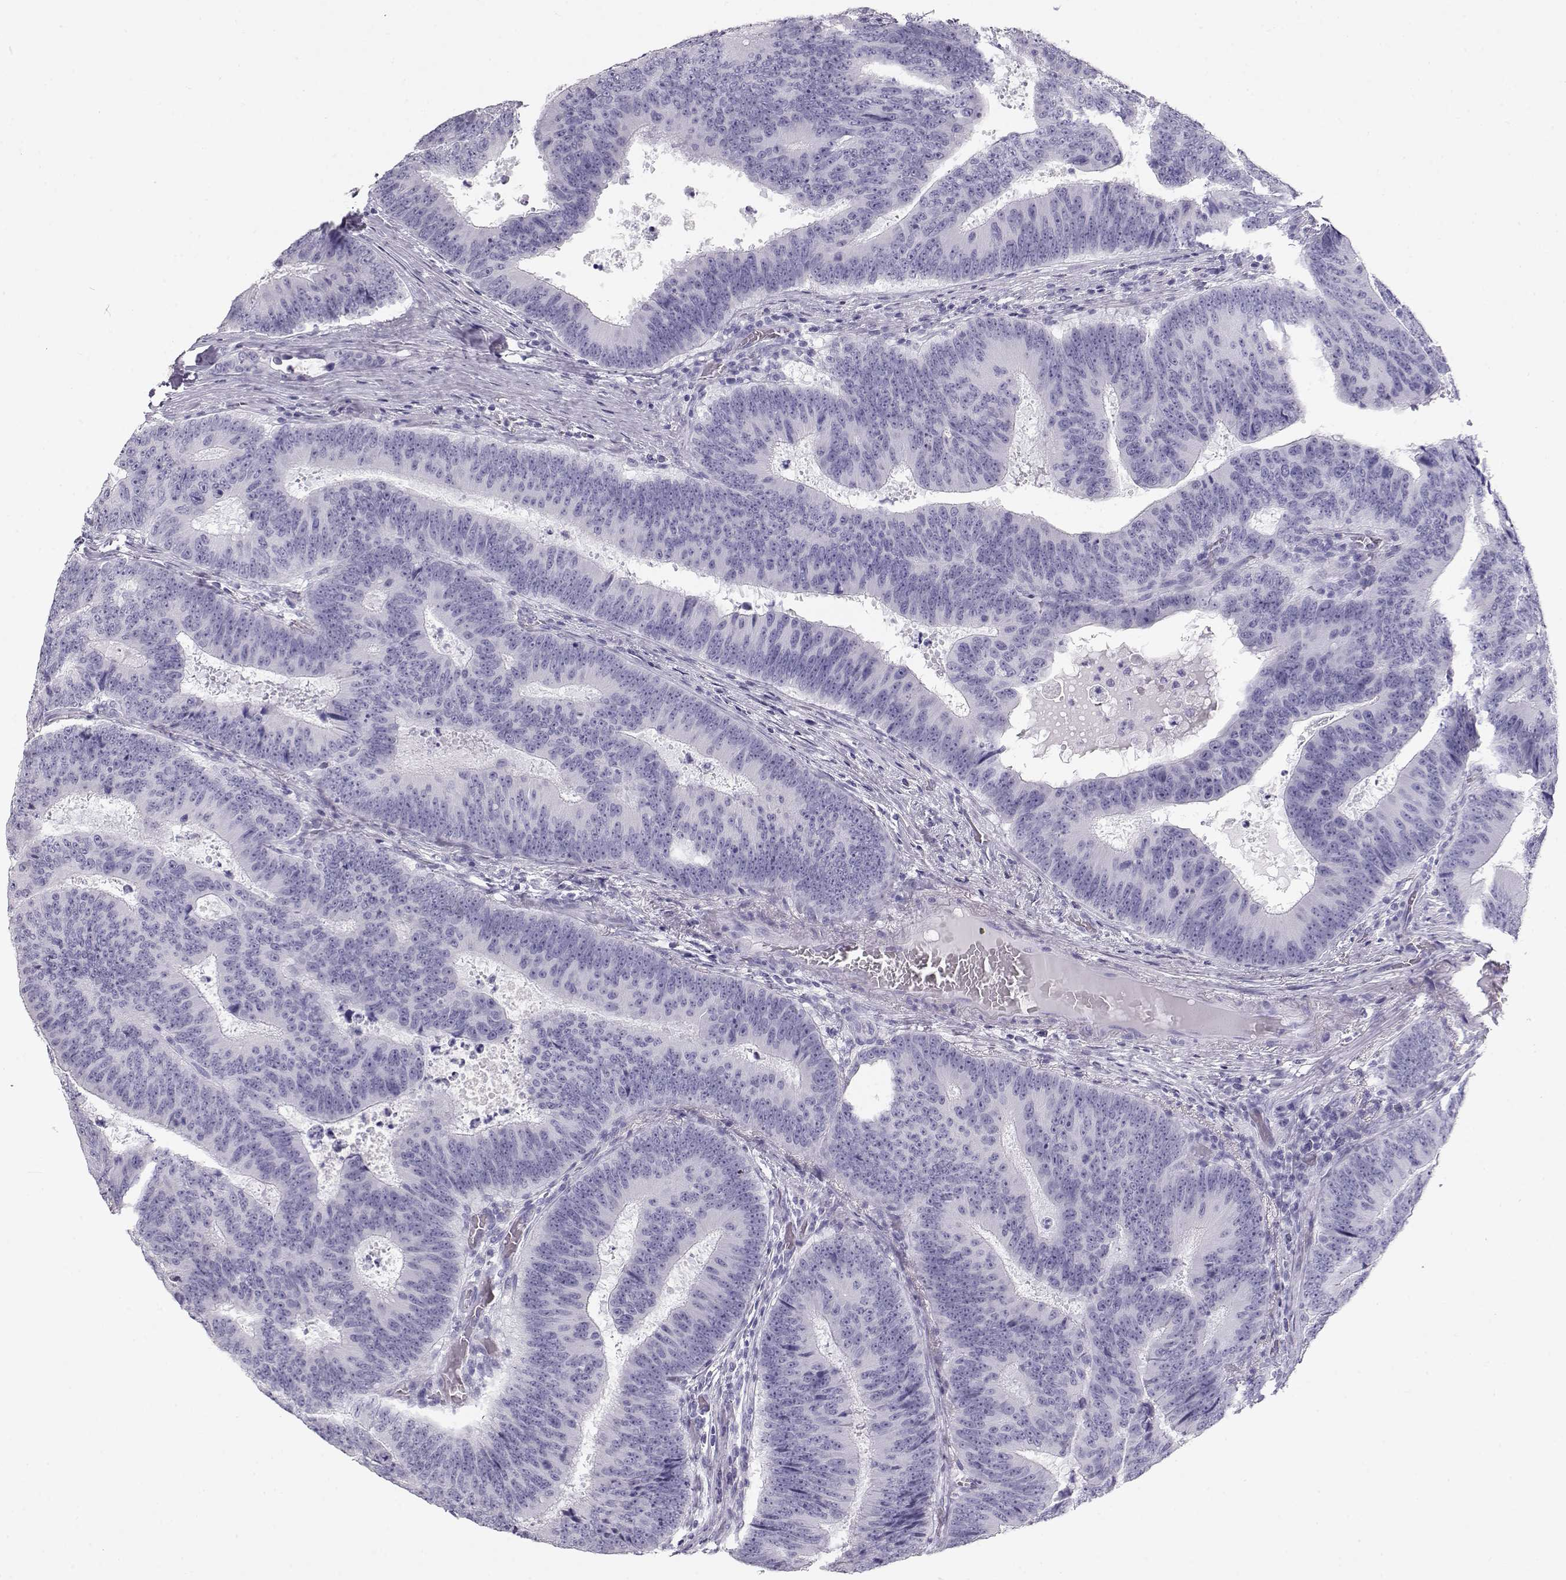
{"staining": {"intensity": "negative", "quantity": "none", "location": "none"}, "tissue": "colorectal cancer", "cell_type": "Tumor cells", "image_type": "cancer", "snomed": [{"axis": "morphology", "description": "Adenocarcinoma, NOS"}, {"axis": "topography", "description": "Colon"}], "caption": "Immunohistochemistry (IHC) image of colorectal cancer (adenocarcinoma) stained for a protein (brown), which displays no positivity in tumor cells.", "gene": "TKTL1", "patient": {"sex": "female", "age": 82}}